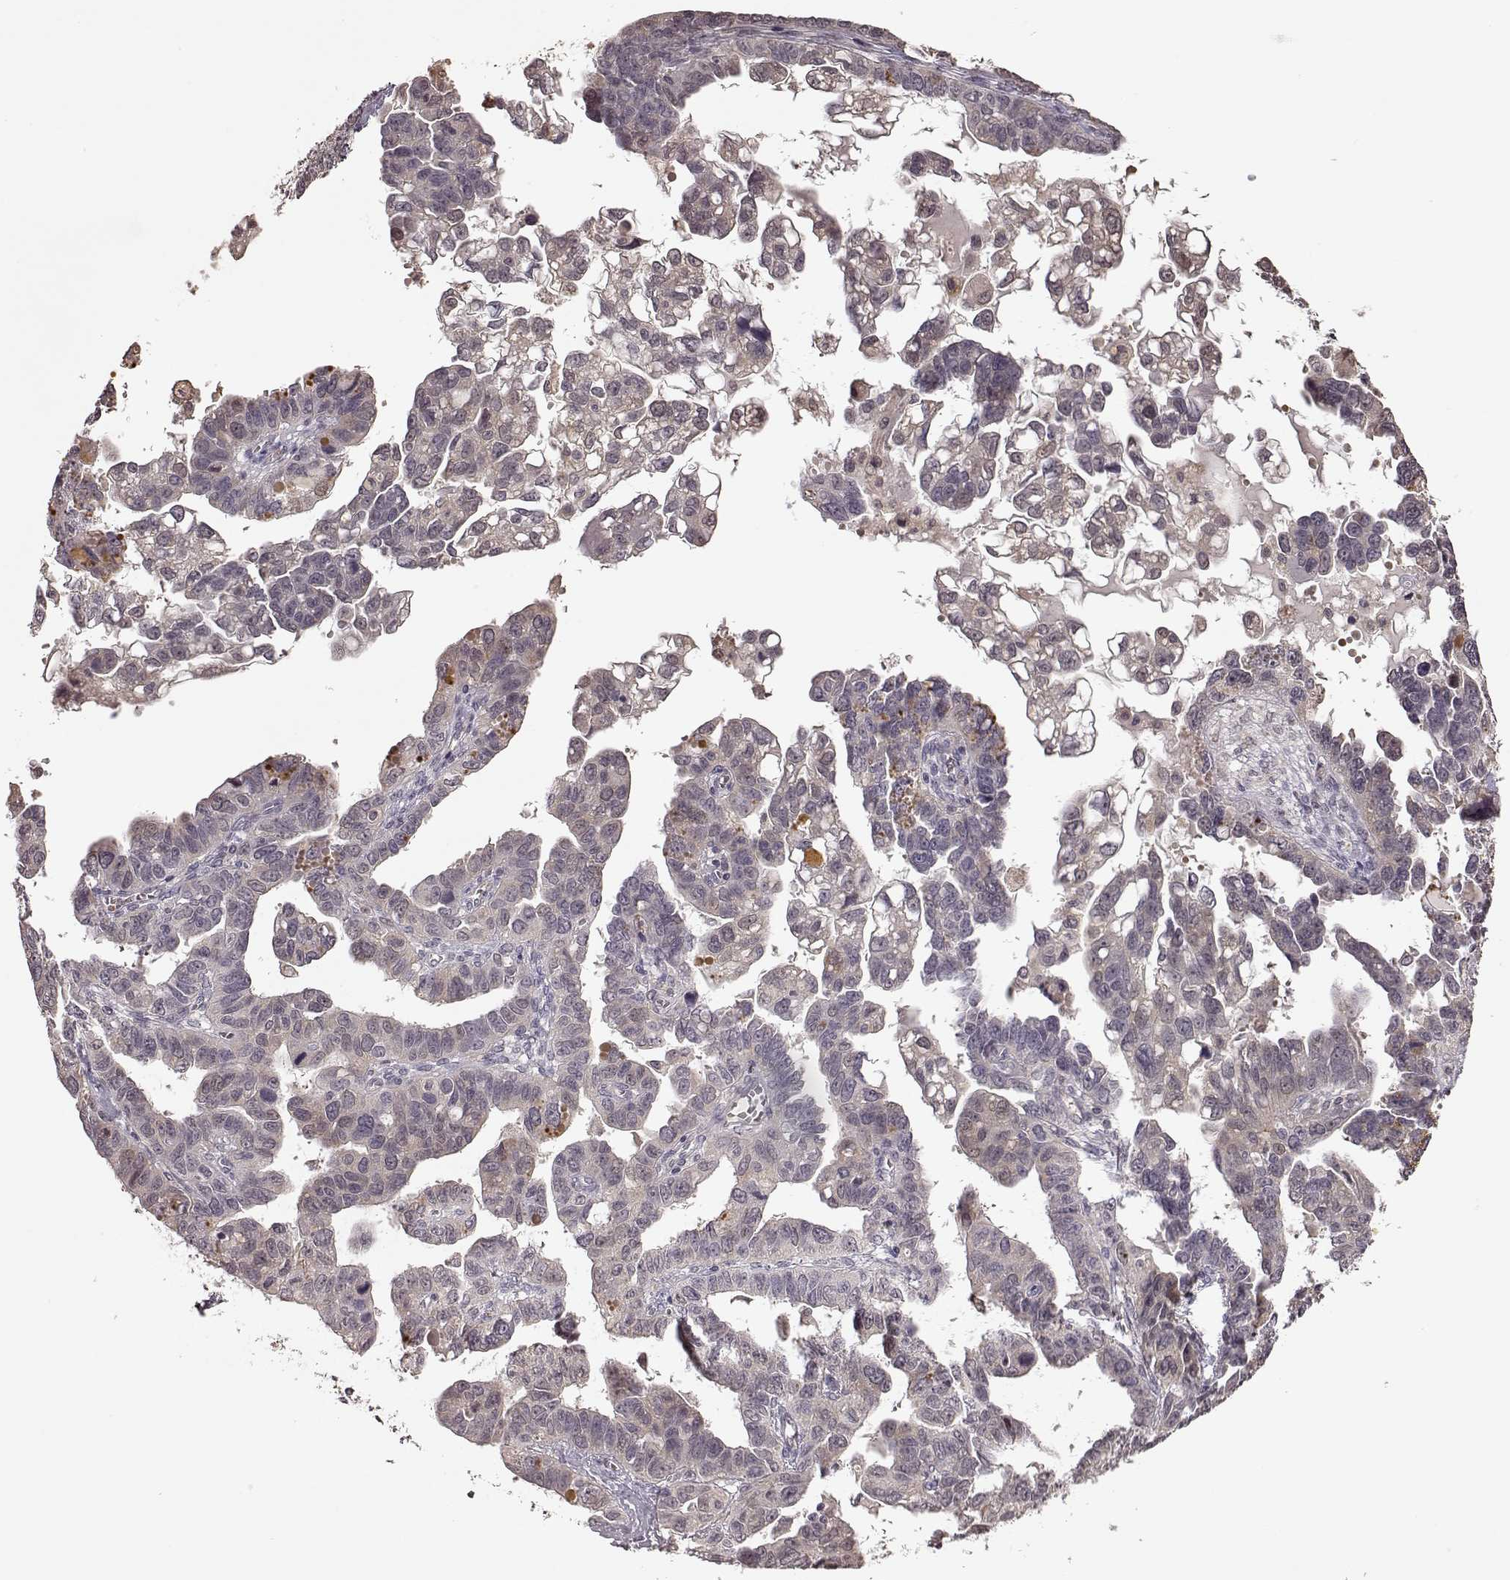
{"staining": {"intensity": "negative", "quantity": "none", "location": "none"}, "tissue": "ovarian cancer", "cell_type": "Tumor cells", "image_type": "cancer", "snomed": [{"axis": "morphology", "description": "Cystadenocarcinoma, serous, NOS"}, {"axis": "topography", "description": "Ovary"}], "caption": "This is an immunohistochemistry micrograph of human ovarian cancer (serous cystadenocarcinoma). There is no expression in tumor cells.", "gene": "CRB1", "patient": {"sex": "female", "age": 69}}